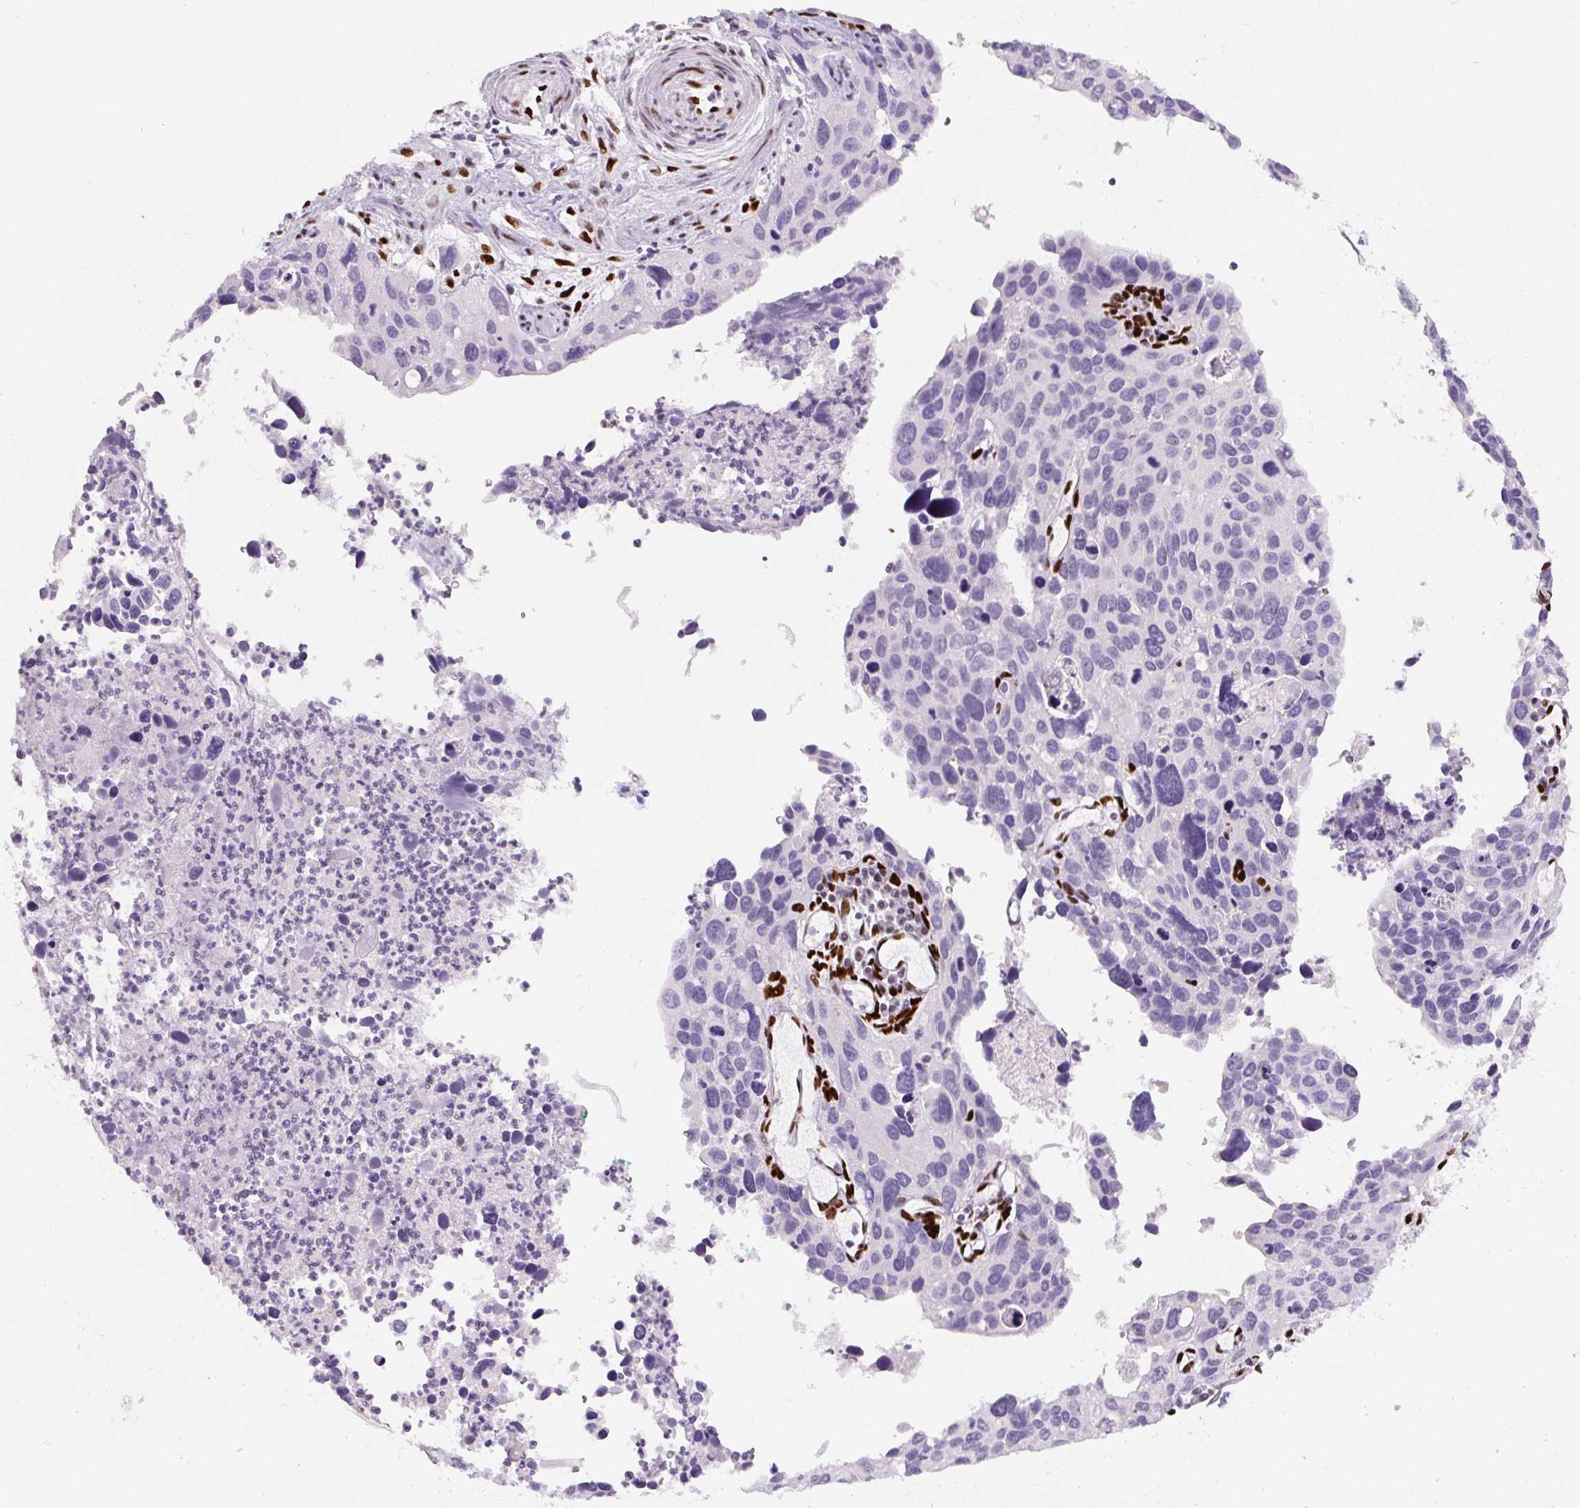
{"staining": {"intensity": "negative", "quantity": "none", "location": "none"}, "tissue": "cervical cancer", "cell_type": "Tumor cells", "image_type": "cancer", "snomed": [{"axis": "morphology", "description": "Squamous cell carcinoma, NOS"}, {"axis": "topography", "description": "Cervix"}], "caption": "DAB (3,3'-diaminobenzidine) immunohistochemical staining of human cervical cancer reveals no significant positivity in tumor cells.", "gene": "ZEB1", "patient": {"sex": "female", "age": 55}}